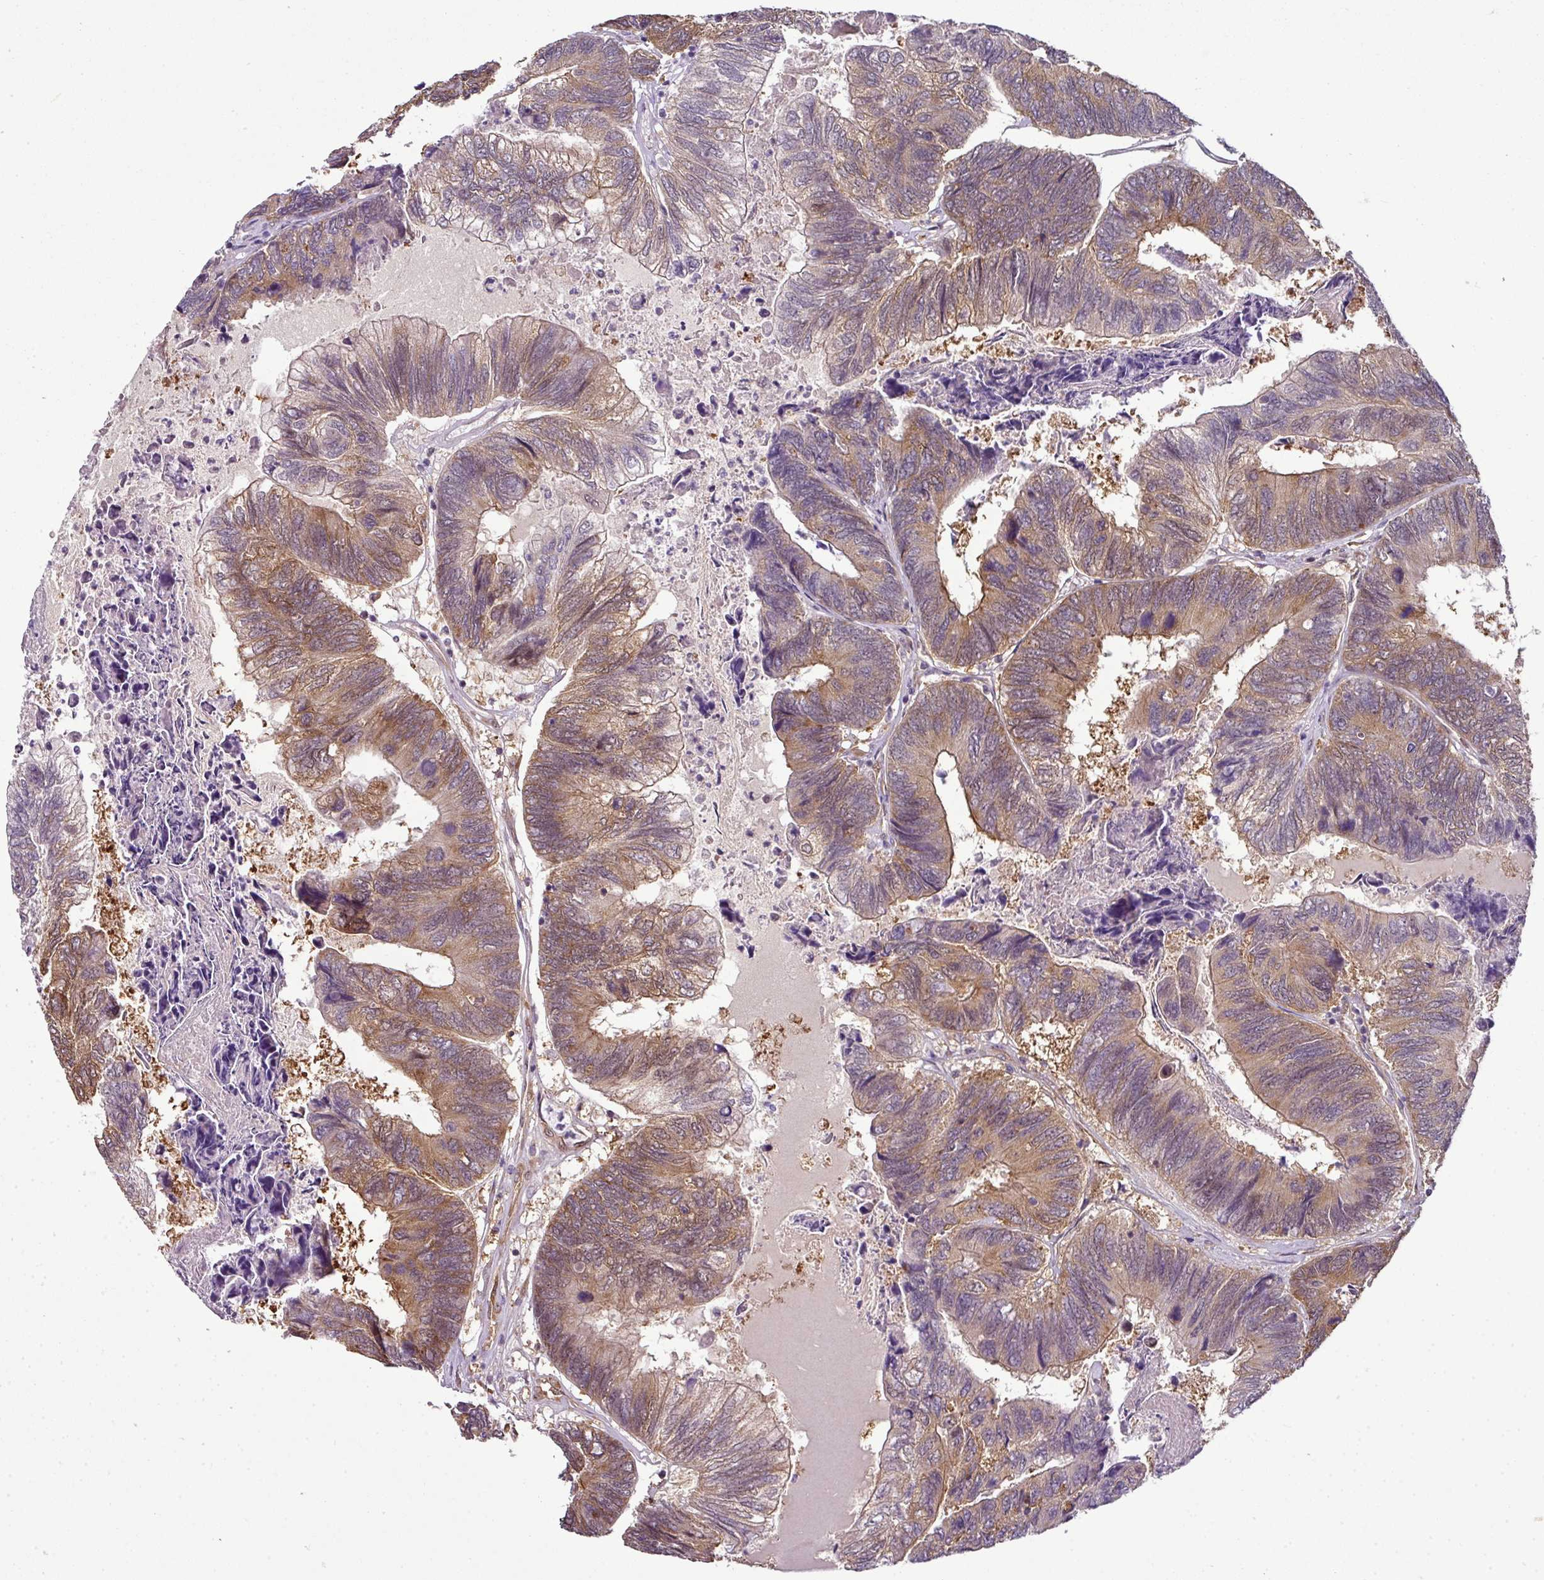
{"staining": {"intensity": "moderate", "quantity": ">75%", "location": "cytoplasmic/membranous"}, "tissue": "colorectal cancer", "cell_type": "Tumor cells", "image_type": "cancer", "snomed": [{"axis": "morphology", "description": "Adenocarcinoma, NOS"}, {"axis": "topography", "description": "Colon"}], "caption": "There is medium levels of moderate cytoplasmic/membranous expression in tumor cells of colorectal adenocarcinoma, as demonstrated by immunohistochemical staining (brown color).", "gene": "RBM4B", "patient": {"sex": "female", "age": 67}}